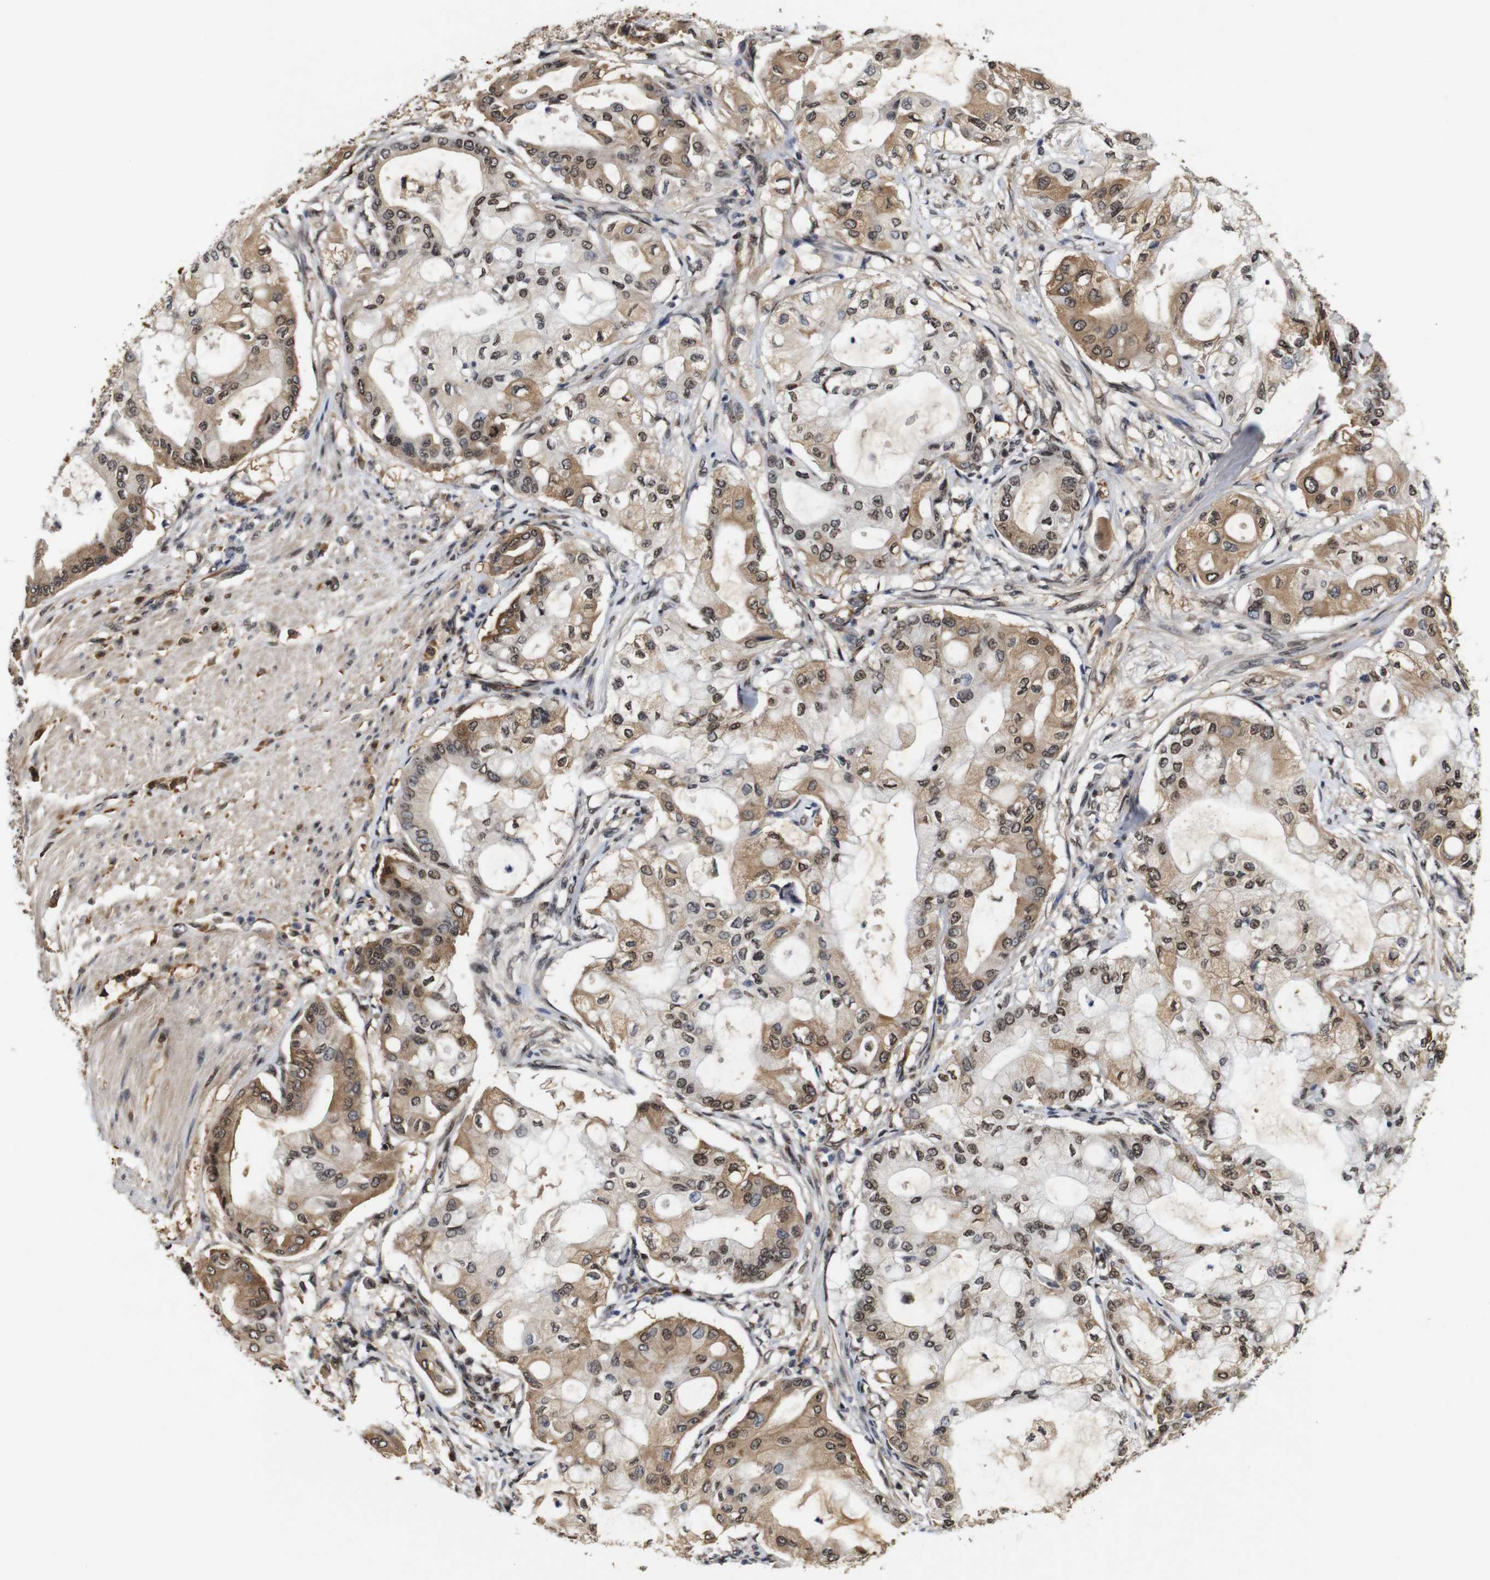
{"staining": {"intensity": "moderate", "quantity": "25%-75%", "location": "cytoplasmic/membranous,nuclear"}, "tissue": "pancreatic cancer", "cell_type": "Tumor cells", "image_type": "cancer", "snomed": [{"axis": "morphology", "description": "Adenocarcinoma, NOS"}, {"axis": "morphology", "description": "Adenocarcinoma, metastatic, NOS"}, {"axis": "topography", "description": "Lymph node"}, {"axis": "topography", "description": "Pancreas"}, {"axis": "topography", "description": "Duodenum"}], "caption": "An image of human pancreatic cancer stained for a protein exhibits moderate cytoplasmic/membranous and nuclear brown staining in tumor cells.", "gene": "MYC", "patient": {"sex": "female", "age": 64}}